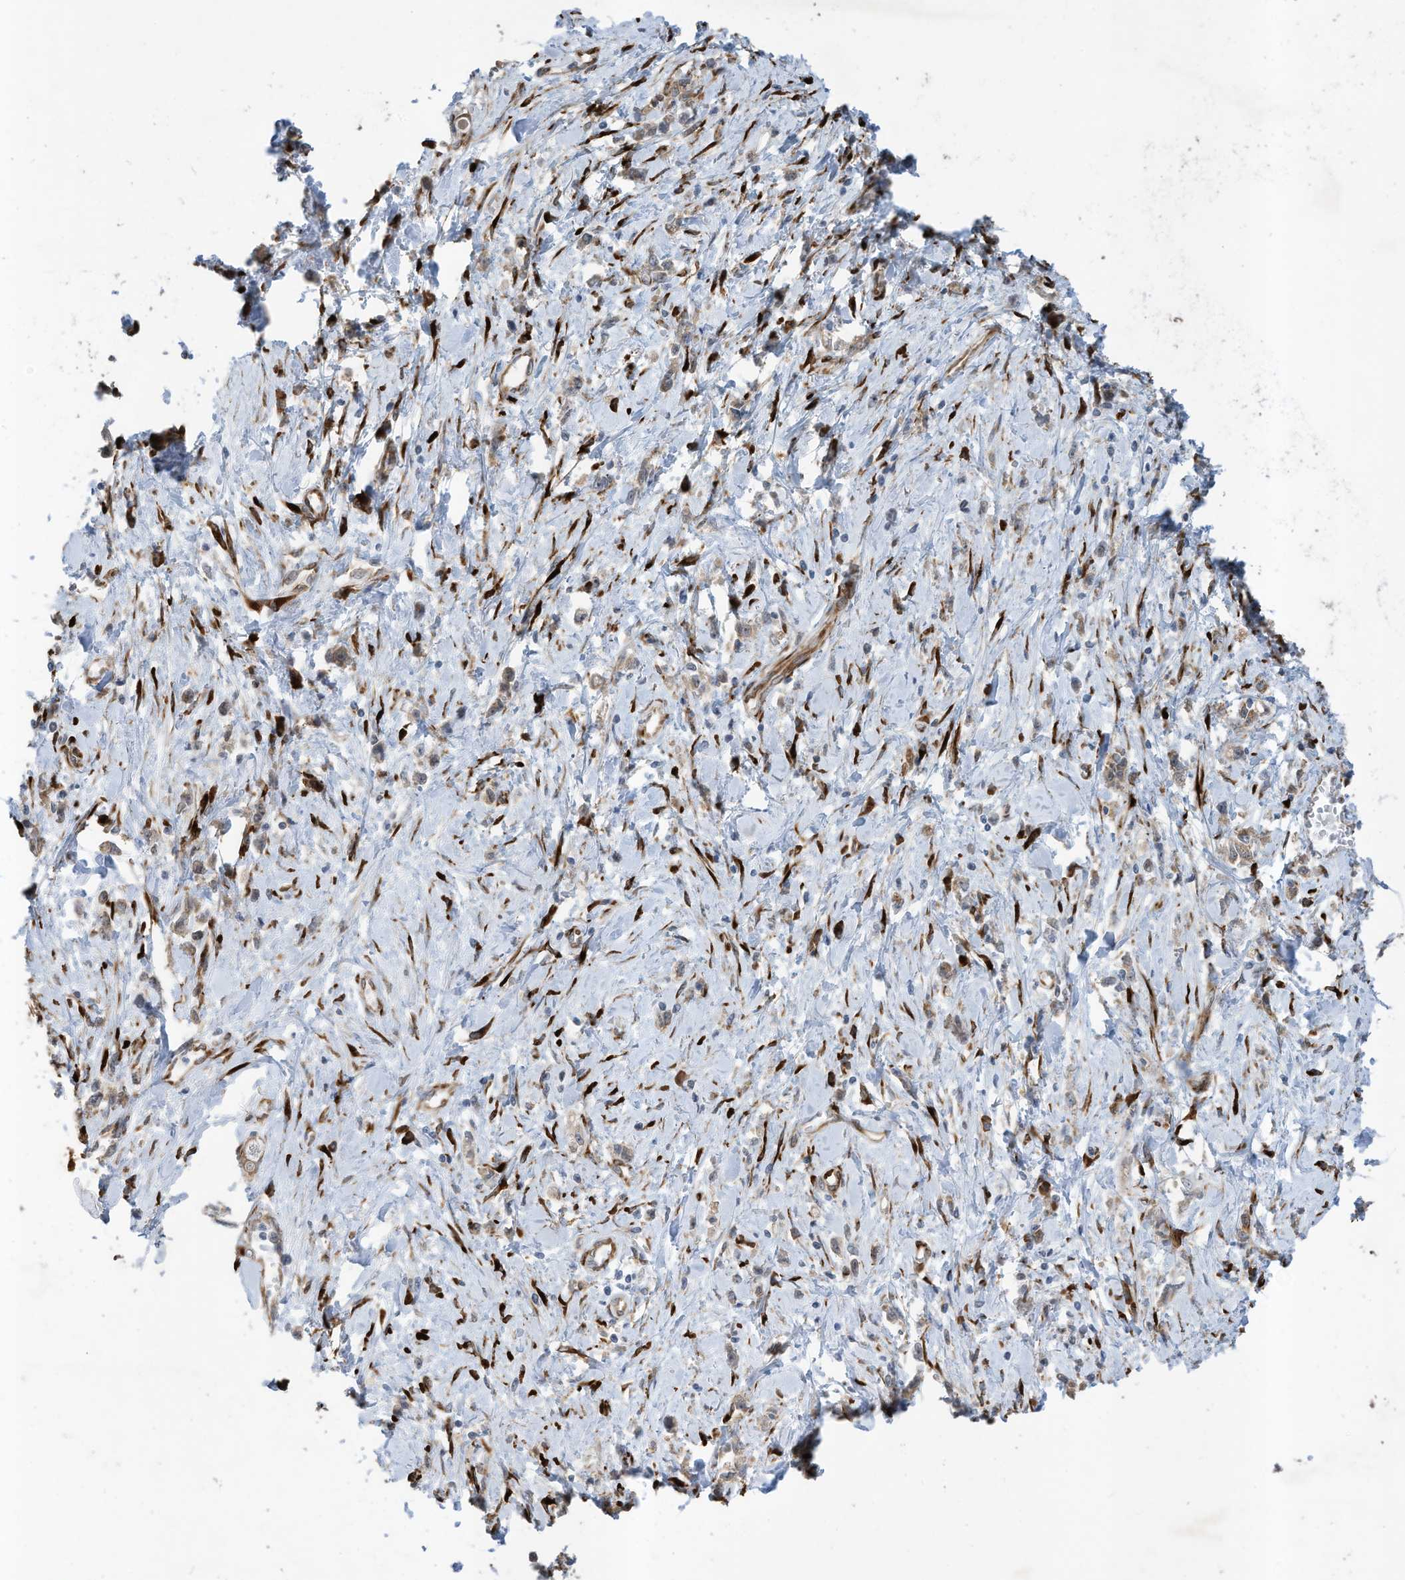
{"staining": {"intensity": "weak", "quantity": "25%-75%", "location": "cytoplasmic/membranous"}, "tissue": "stomach cancer", "cell_type": "Tumor cells", "image_type": "cancer", "snomed": [{"axis": "morphology", "description": "Adenocarcinoma, NOS"}, {"axis": "topography", "description": "Stomach"}], "caption": "Immunohistochemical staining of stomach cancer displays low levels of weak cytoplasmic/membranous protein staining in approximately 25%-75% of tumor cells.", "gene": "ZBTB45", "patient": {"sex": "female", "age": 76}}